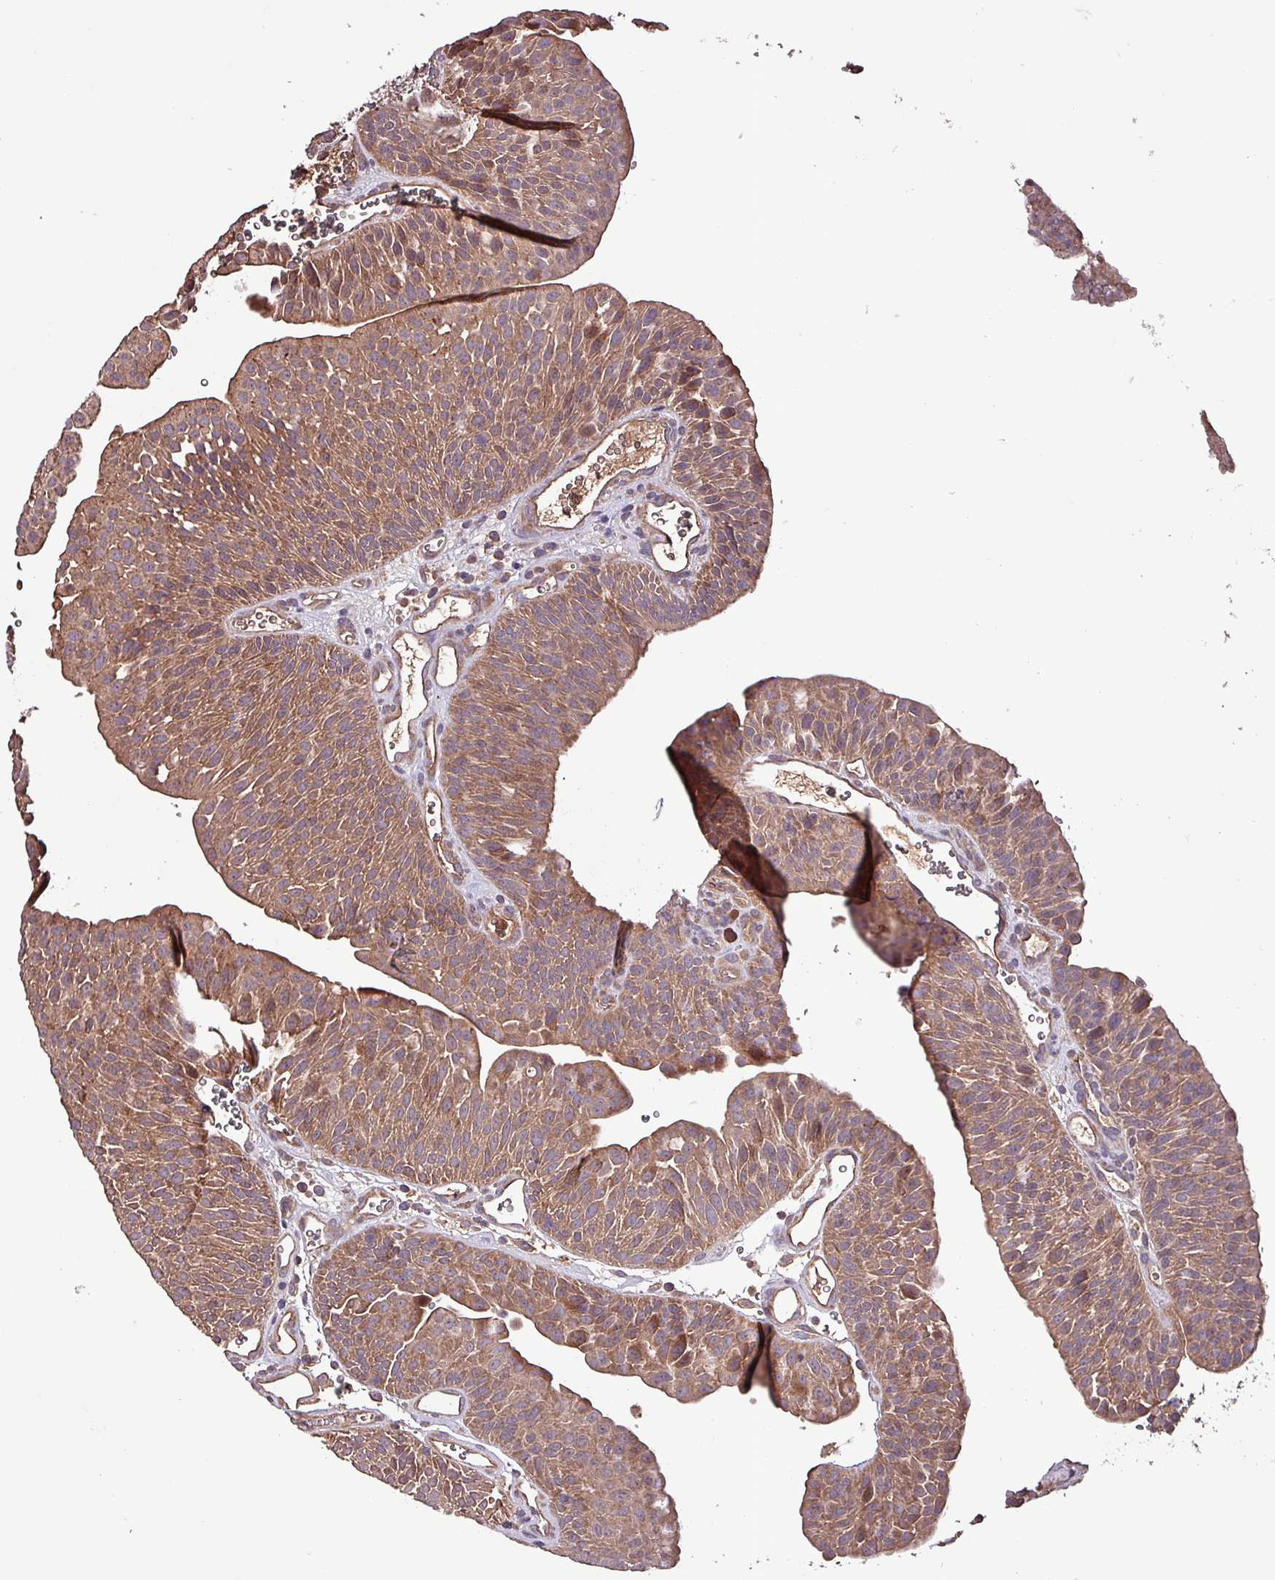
{"staining": {"intensity": "moderate", "quantity": "25%-75%", "location": "cytoplasmic/membranous"}, "tissue": "urothelial cancer", "cell_type": "Tumor cells", "image_type": "cancer", "snomed": [{"axis": "morphology", "description": "Urothelial carcinoma, NOS"}, {"axis": "topography", "description": "Urinary bladder"}], "caption": "Immunohistochemical staining of transitional cell carcinoma demonstrates medium levels of moderate cytoplasmic/membranous protein expression in about 25%-75% of tumor cells.", "gene": "PAFAH1B2", "patient": {"sex": "male", "age": 67}}